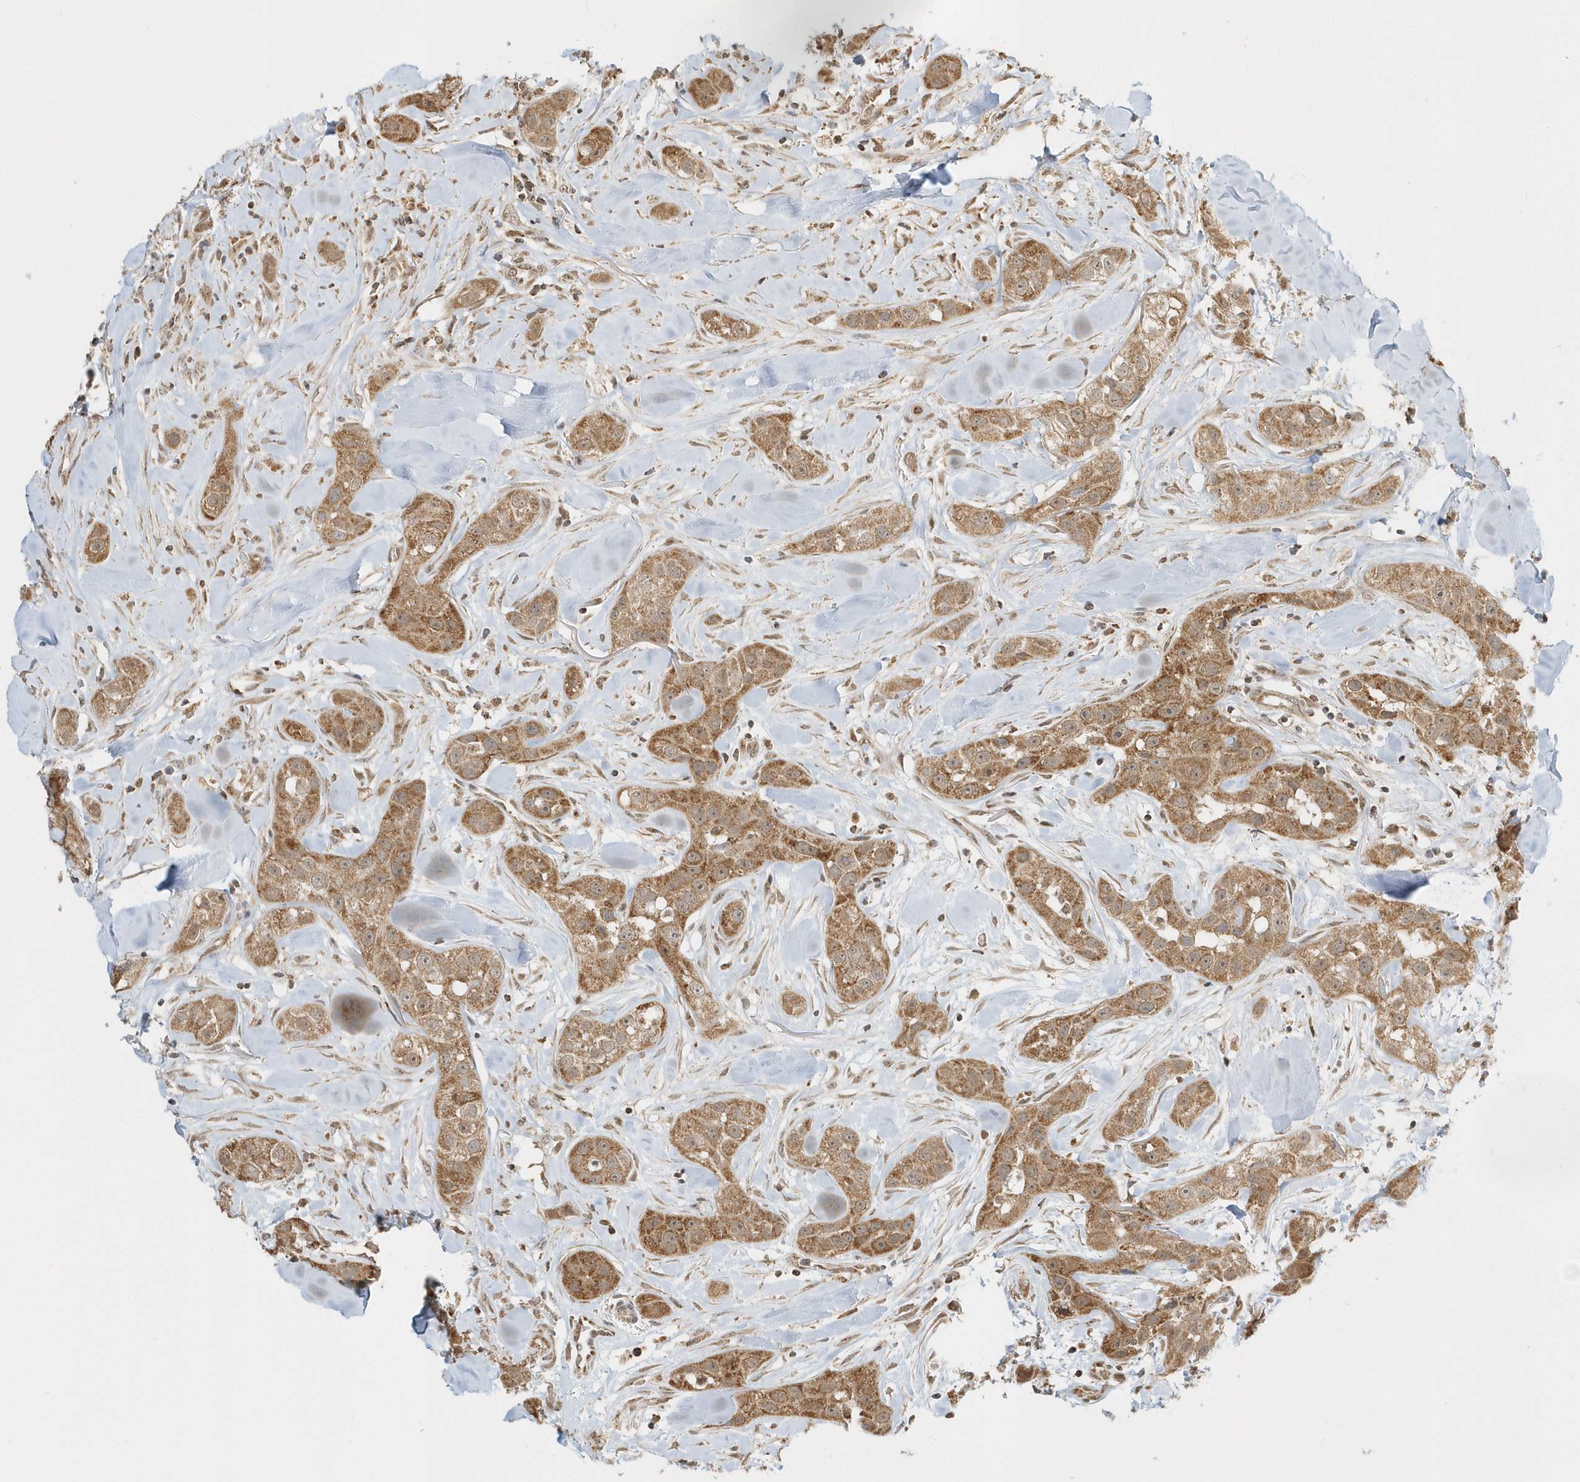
{"staining": {"intensity": "strong", "quantity": ">75%", "location": "cytoplasmic/membranous"}, "tissue": "head and neck cancer", "cell_type": "Tumor cells", "image_type": "cancer", "snomed": [{"axis": "morphology", "description": "Normal tissue, NOS"}, {"axis": "morphology", "description": "Squamous cell carcinoma, NOS"}, {"axis": "topography", "description": "Skeletal muscle"}, {"axis": "topography", "description": "Head-Neck"}], "caption": "The micrograph shows a brown stain indicating the presence of a protein in the cytoplasmic/membranous of tumor cells in head and neck cancer (squamous cell carcinoma).", "gene": "PSMD6", "patient": {"sex": "male", "age": 51}}